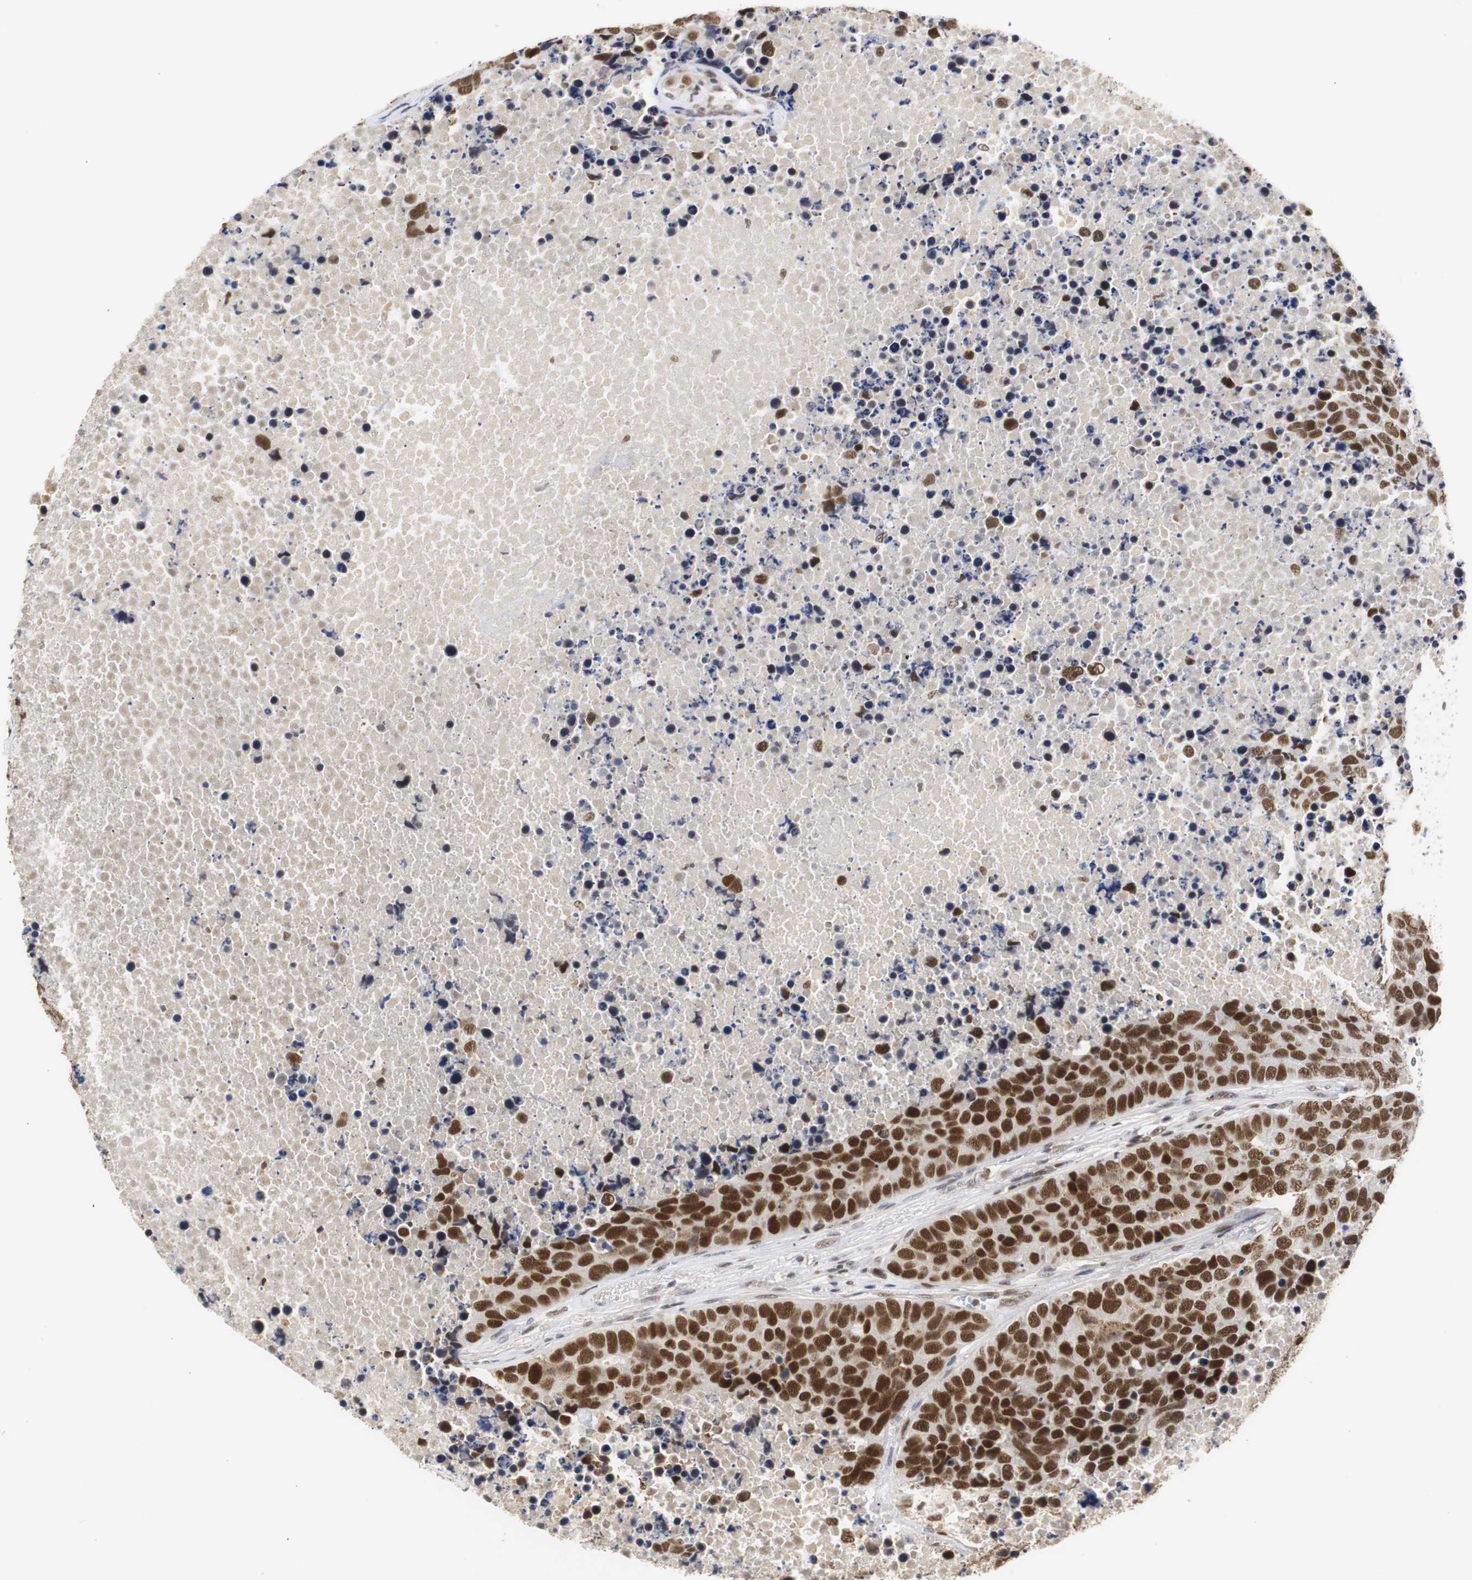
{"staining": {"intensity": "strong", "quantity": ">75%", "location": "nuclear"}, "tissue": "carcinoid", "cell_type": "Tumor cells", "image_type": "cancer", "snomed": [{"axis": "morphology", "description": "Carcinoid, malignant, NOS"}, {"axis": "topography", "description": "Lung"}], "caption": "A high amount of strong nuclear staining is seen in about >75% of tumor cells in malignant carcinoid tissue.", "gene": "ZFC3H1", "patient": {"sex": "male", "age": 60}}